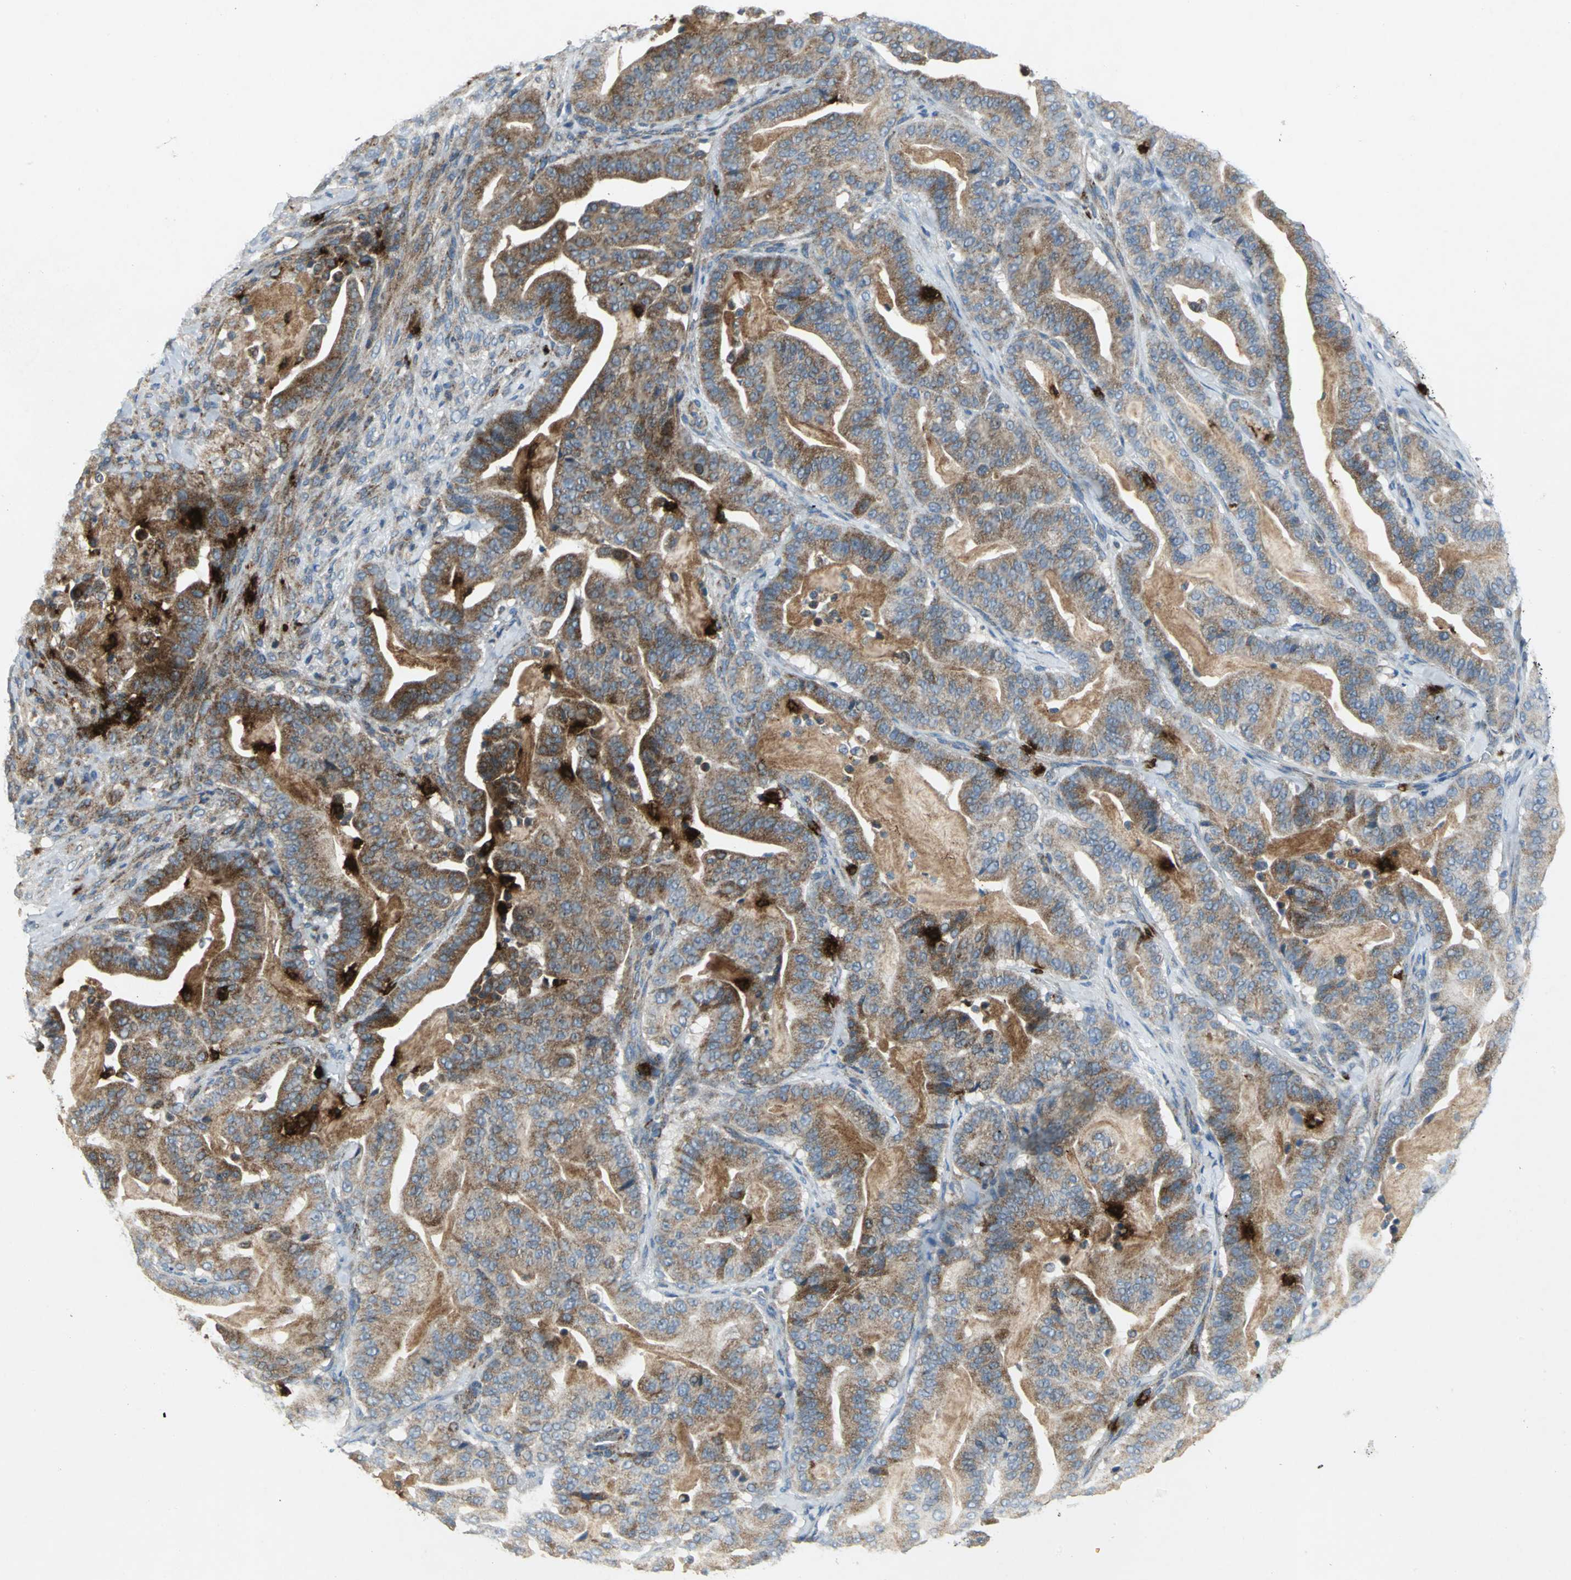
{"staining": {"intensity": "moderate", "quantity": ">75%", "location": "cytoplasmic/membranous"}, "tissue": "pancreatic cancer", "cell_type": "Tumor cells", "image_type": "cancer", "snomed": [{"axis": "morphology", "description": "Adenocarcinoma, NOS"}, {"axis": "topography", "description": "Pancreas"}], "caption": "A brown stain highlights moderate cytoplasmic/membranous expression of a protein in human pancreatic cancer tumor cells.", "gene": "SPPL2B", "patient": {"sex": "male", "age": 63}}